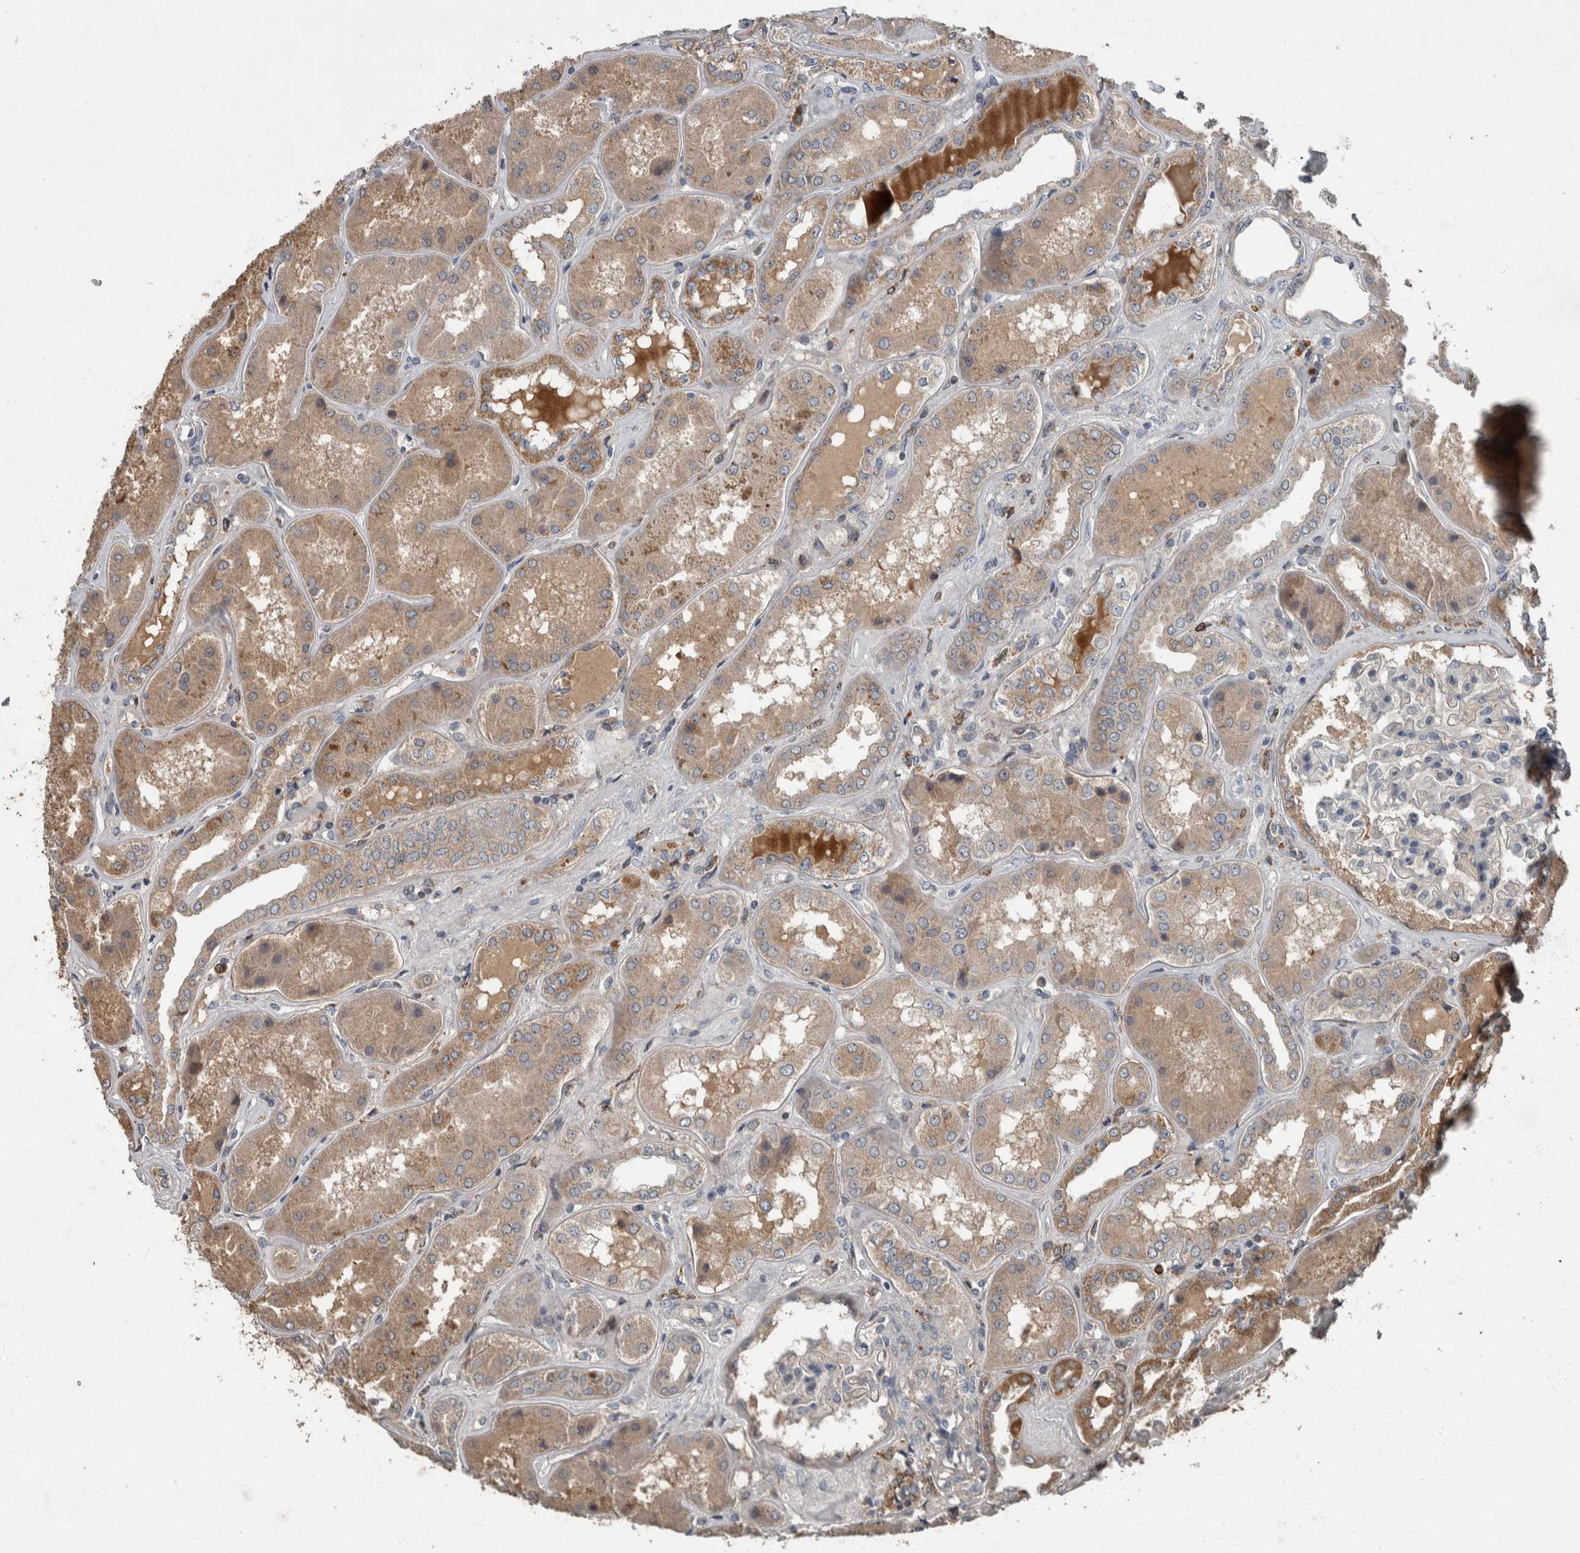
{"staining": {"intensity": "moderate", "quantity": "<25%", "location": "cytoplasmic/membranous"}, "tissue": "kidney", "cell_type": "Cells in glomeruli", "image_type": "normal", "snomed": [{"axis": "morphology", "description": "Normal tissue, NOS"}, {"axis": "topography", "description": "Kidney"}], "caption": "Brown immunohistochemical staining in benign kidney demonstrates moderate cytoplasmic/membranous positivity in approximately <25% of cells in glomeruli.", "gene": "PPP1R3C", "patient": {"sex": "female", "age": 56}}